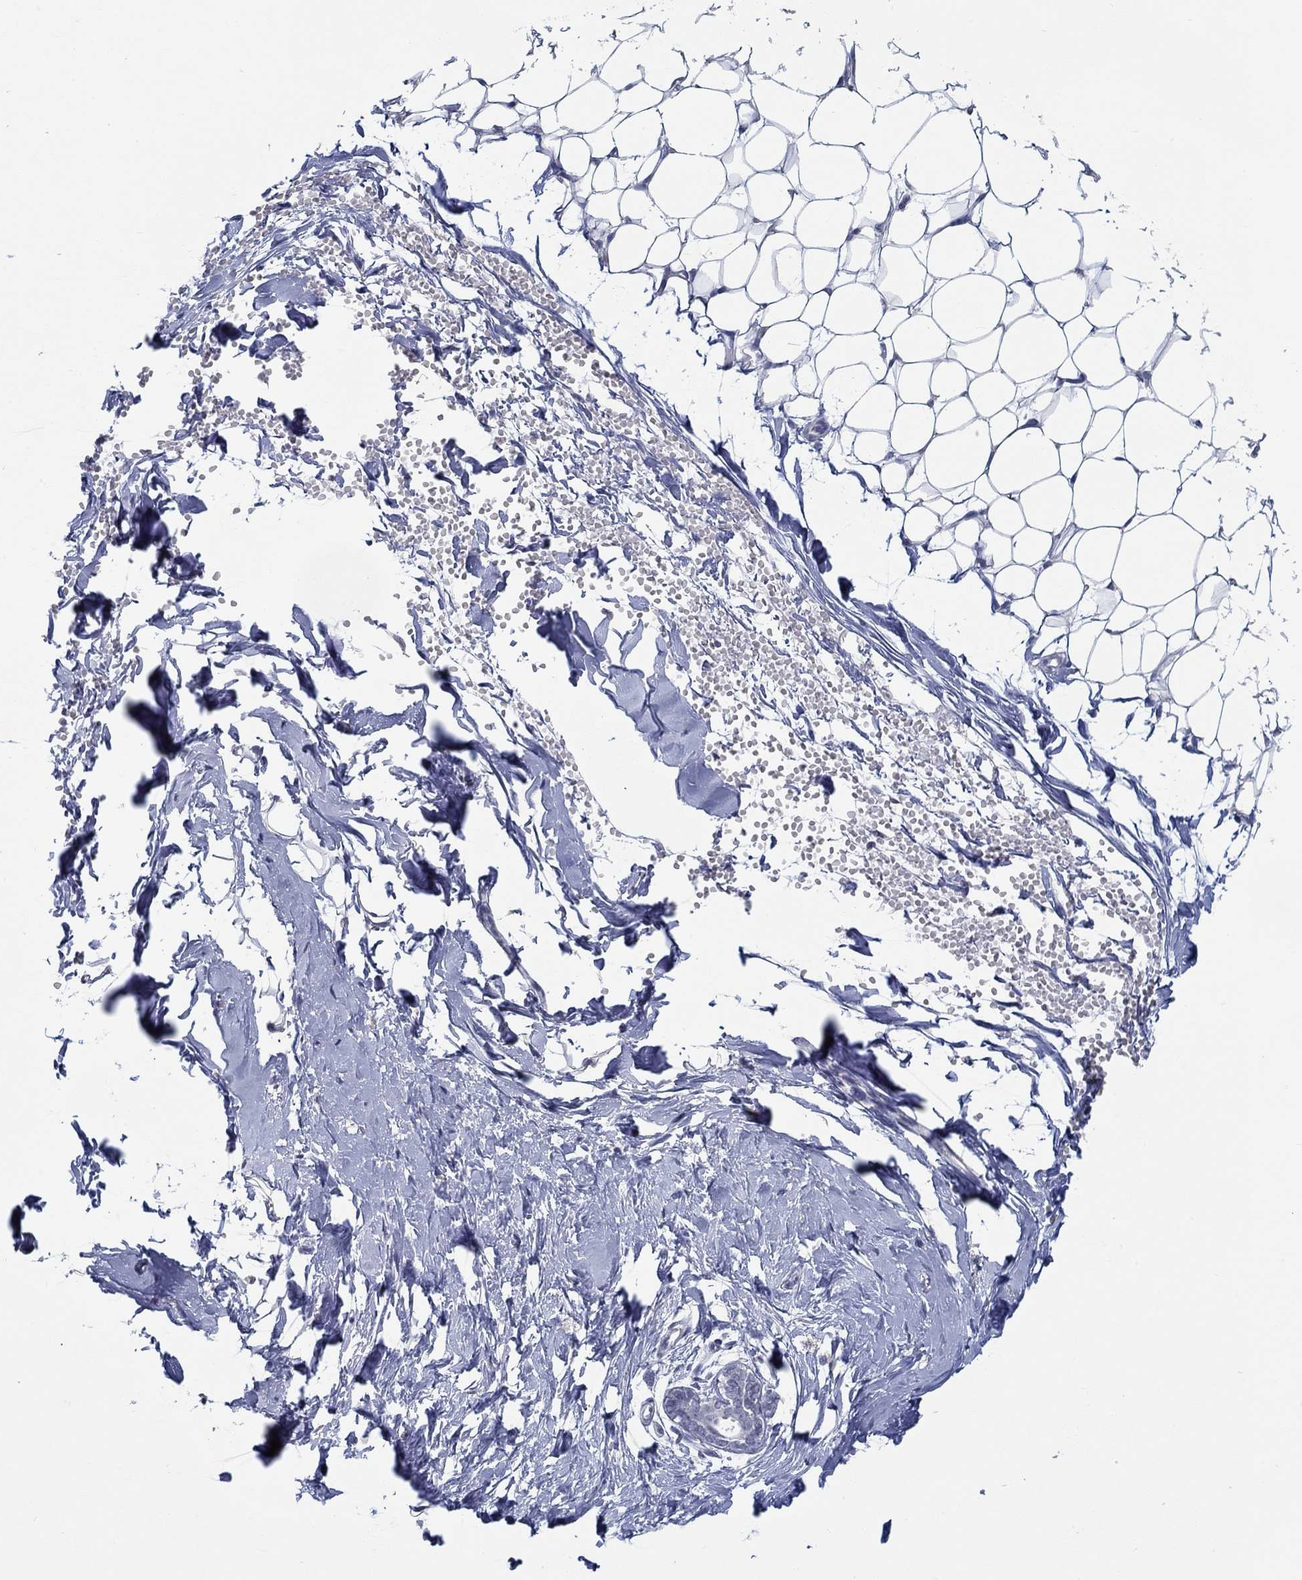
{"staining": {"intensity": "negative", "quantity": "none", "location": "none"}, "tissue": "breast", "cell_type": "Adipocytes", "image_type": "normal", "snomed": [{"axis": "morphology", "description": "Normal tissue, NOS"}, {"axis": "topography", "description": "Breast"}], "caption": "Immunohistochemical staining of unremarkable human breast displays no significant expression in adipocytes. (Stains: DAB (3,3'-diaminobenzidine) immunohistochemistry (IHC) with hematoxylin counter stain, Microscopy: brightfield microscopy at high magnification).", "gene": "NUP155", "patient": {"sex": "female", "age": 37}}